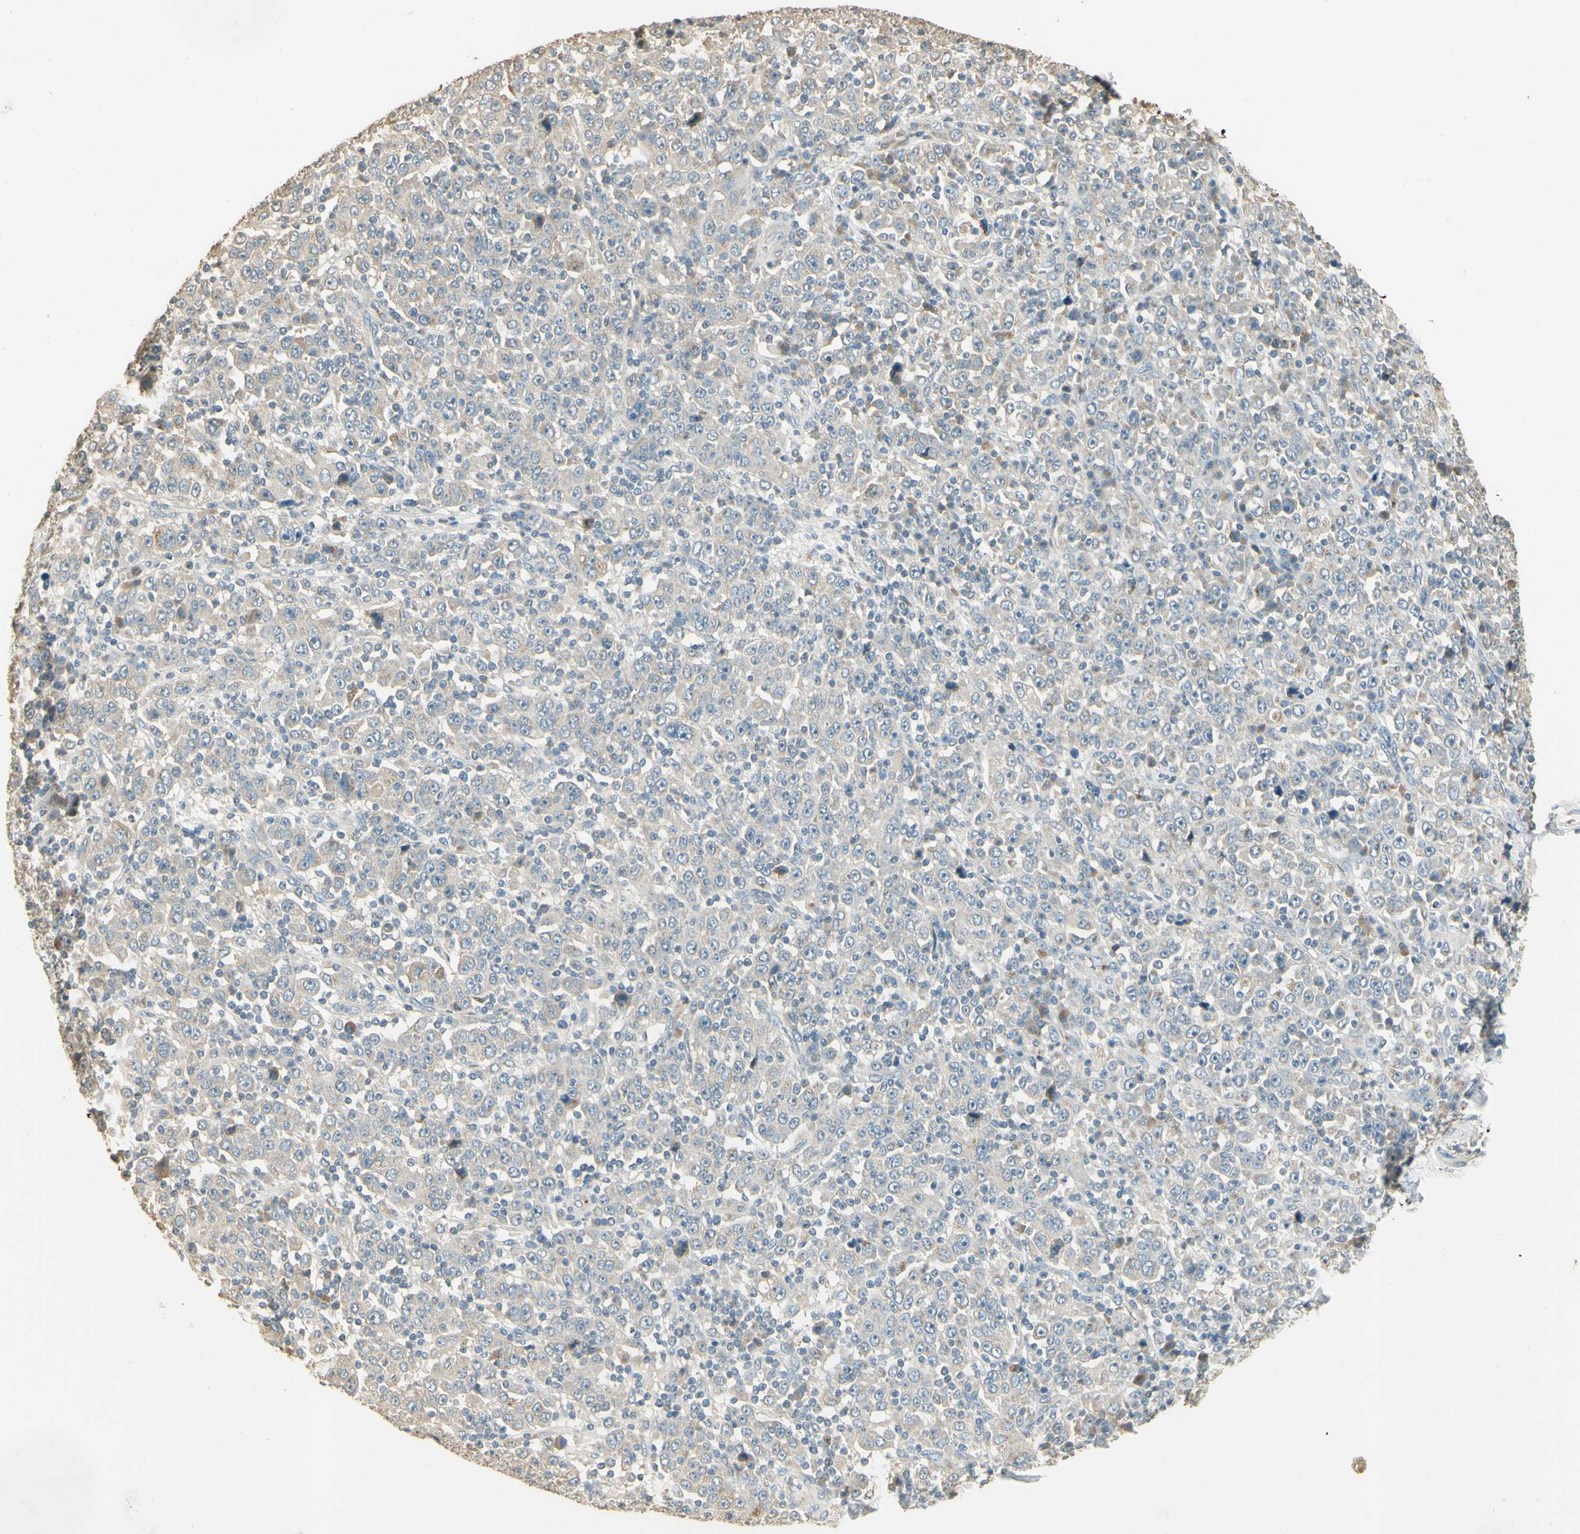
{"staining": {"intensity": "weak", "quantity": "25%-75%", "location": "cytoplasmic/membranous"}, "tissue": "stomach cancer", "cell_type": "Tumor cells", "image_type": "cancer", "snomed": [{"axis": "morphology", "description": "Normal tissue, NOS"}, {"axis": "morphology", "description": "Adenocarcinoma, NOS"}, {"axis": "topography", "description": "Stomach, upper"}, {"axis": "topography", "description": "Stomach"}], "caption": "DAB (3,3'-diaminobenzidine) immunohistochemical staining of human stomach cancer displays weak cytoplasmic/membranous protein positivity in about 25%-75% of tumor cells.", "gene": "UXS1", "patient": {"sex": "male", "age": 59}}